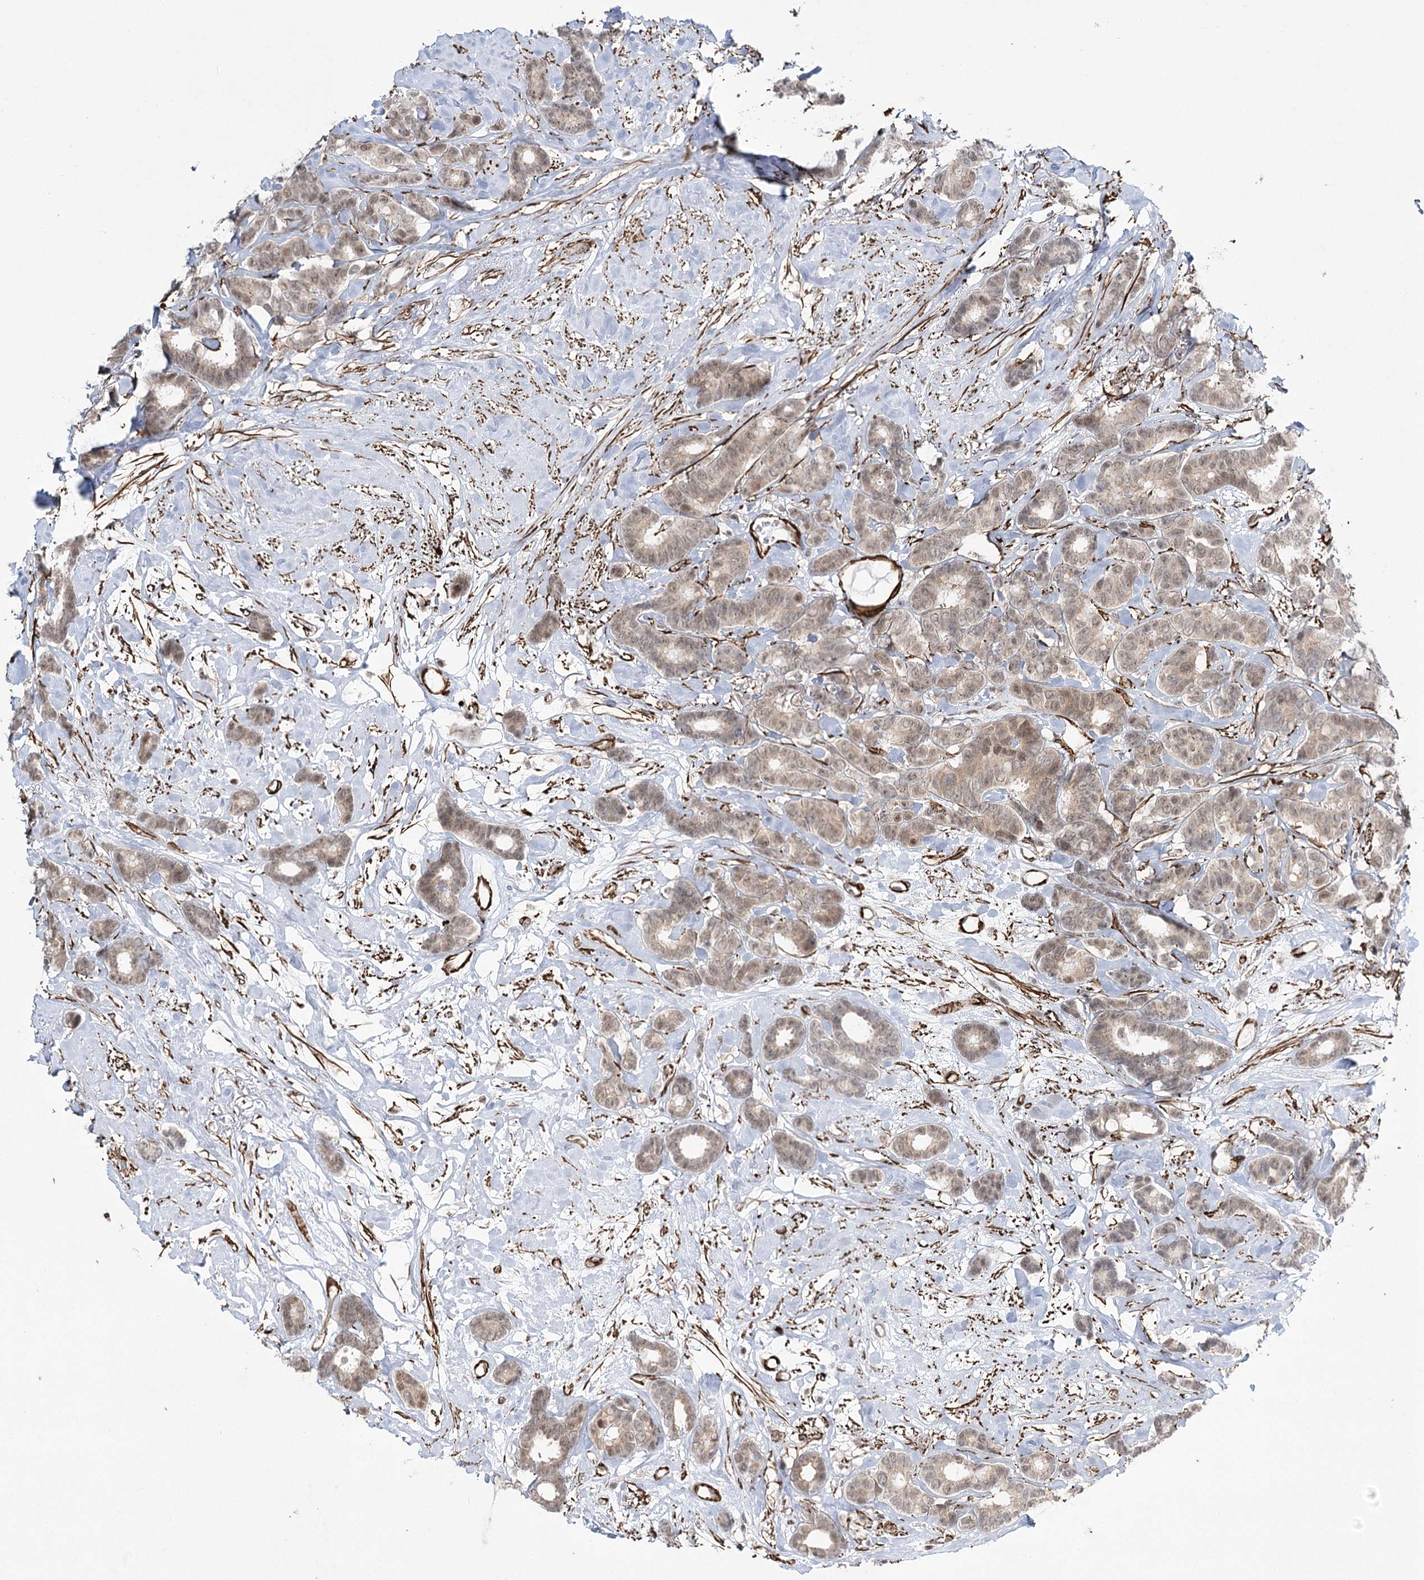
{"staining": {"intensity": "weak", "quantity": "25%-75%", "location": "cytoplasmic/membranous,nuclear"}, "tissue": "breast cancer", "cell_type": "Tumor cells", "image_type": "cancer", "snomed": [{"axis": "morphology", "description": "Duct carcinoma"}, {"axis": "topography", "description": "Breast"}], "caption": "DAB immunohistochemical staining of breast intraductal carcinoma shows weak cytoplasmic/membranous and nuclear protein positivity in about 25%-75% of tumor cells.", "gene": "CWF19L1", "patient": {"sex": "female", "age": 87}}